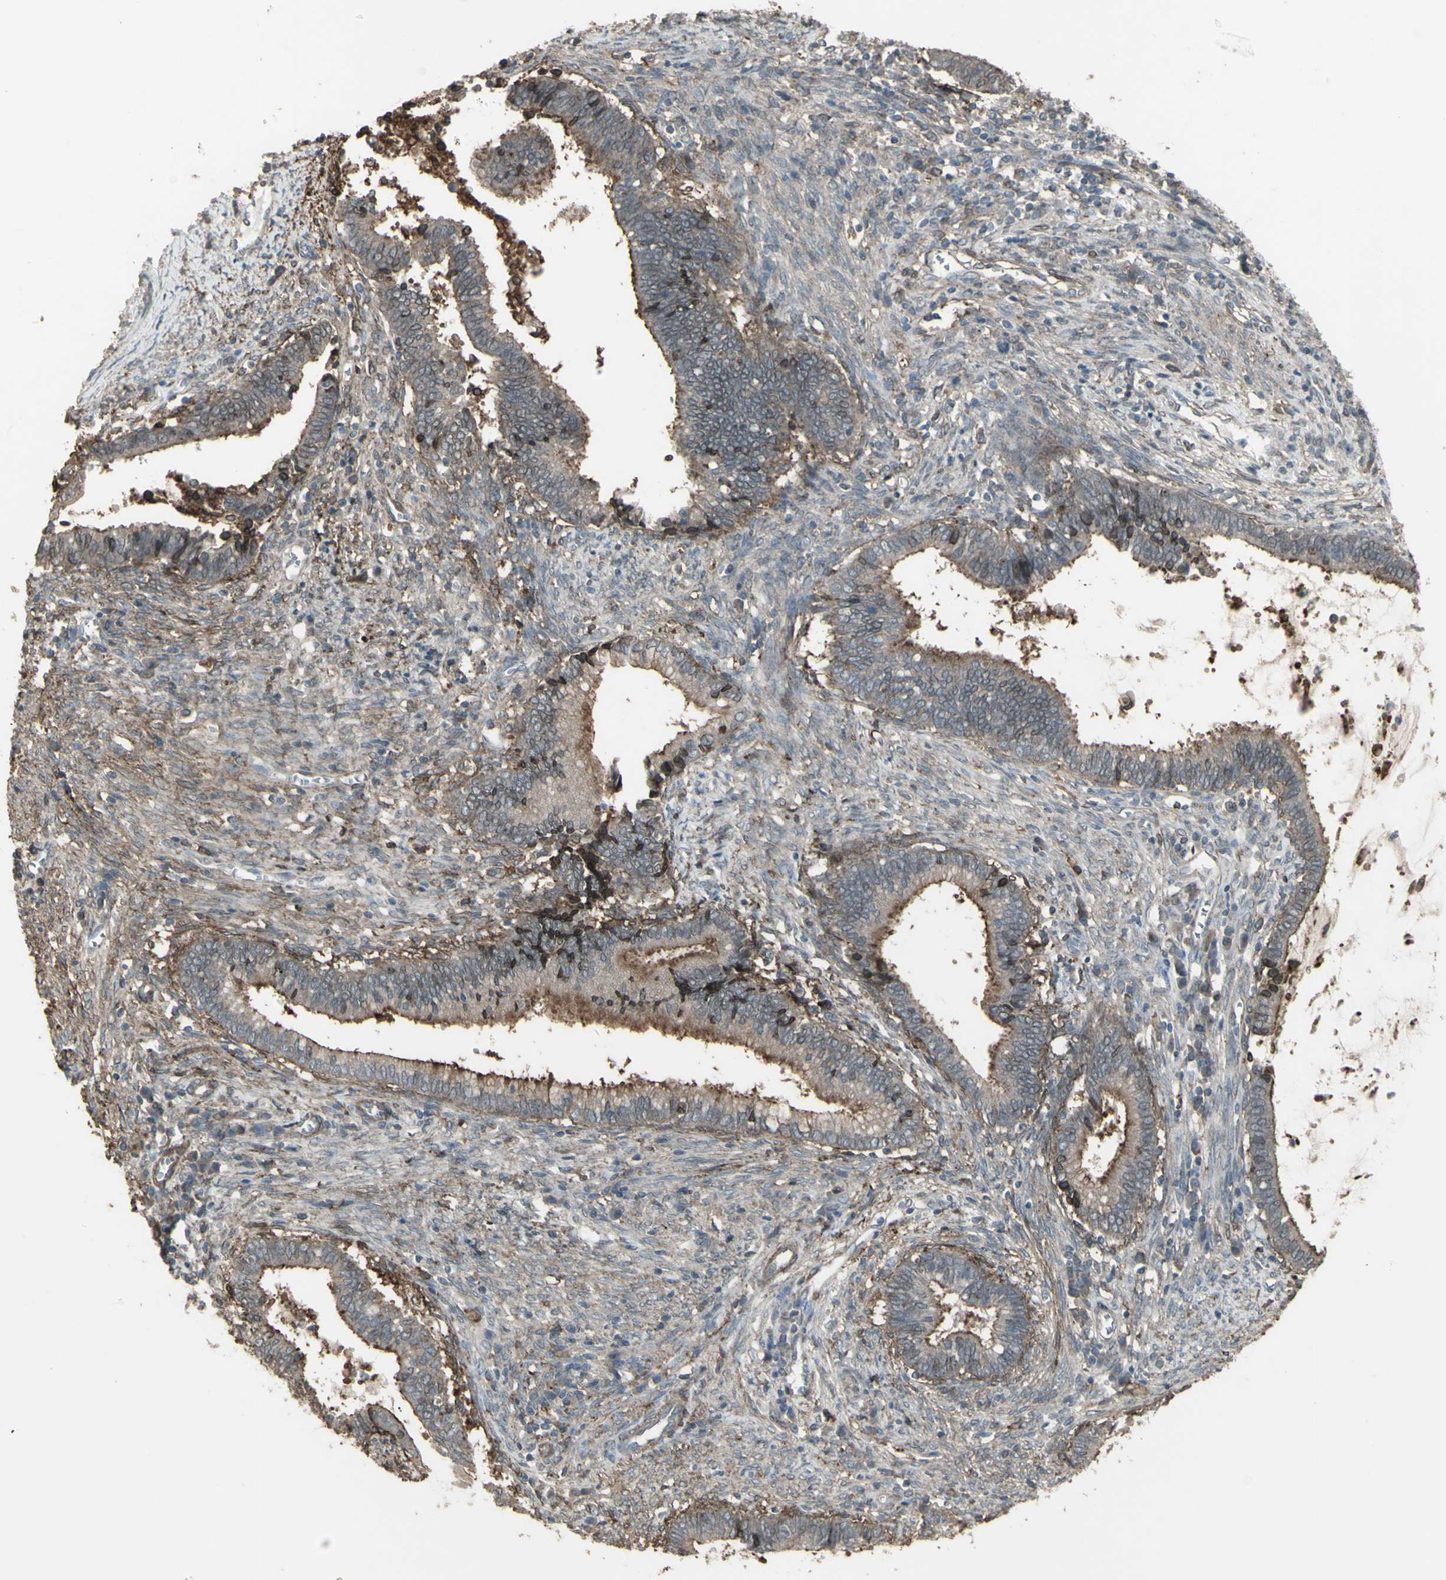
{"staining": {"intensity": "moderate", "quantity": "<25%", "location": "cytoplasmic/membranous"}, "tissue": "cervical cancer", "cell_type": "Tumor cells", "image_type": "cancer", "snomed": [{"axis": "morphology", "description": "Adenocarcinoma, NOS"}, {"axis": "topography", "description": "Cervix"}], "caption": "Brown immunohistochemical staining in human adenocarcinoma (cervical) displays moderate cytoplasmic/membranous staining in about <25% of tumor cells.", "gene": "SMO", "patient": {"sex": "female", "age": 44}}